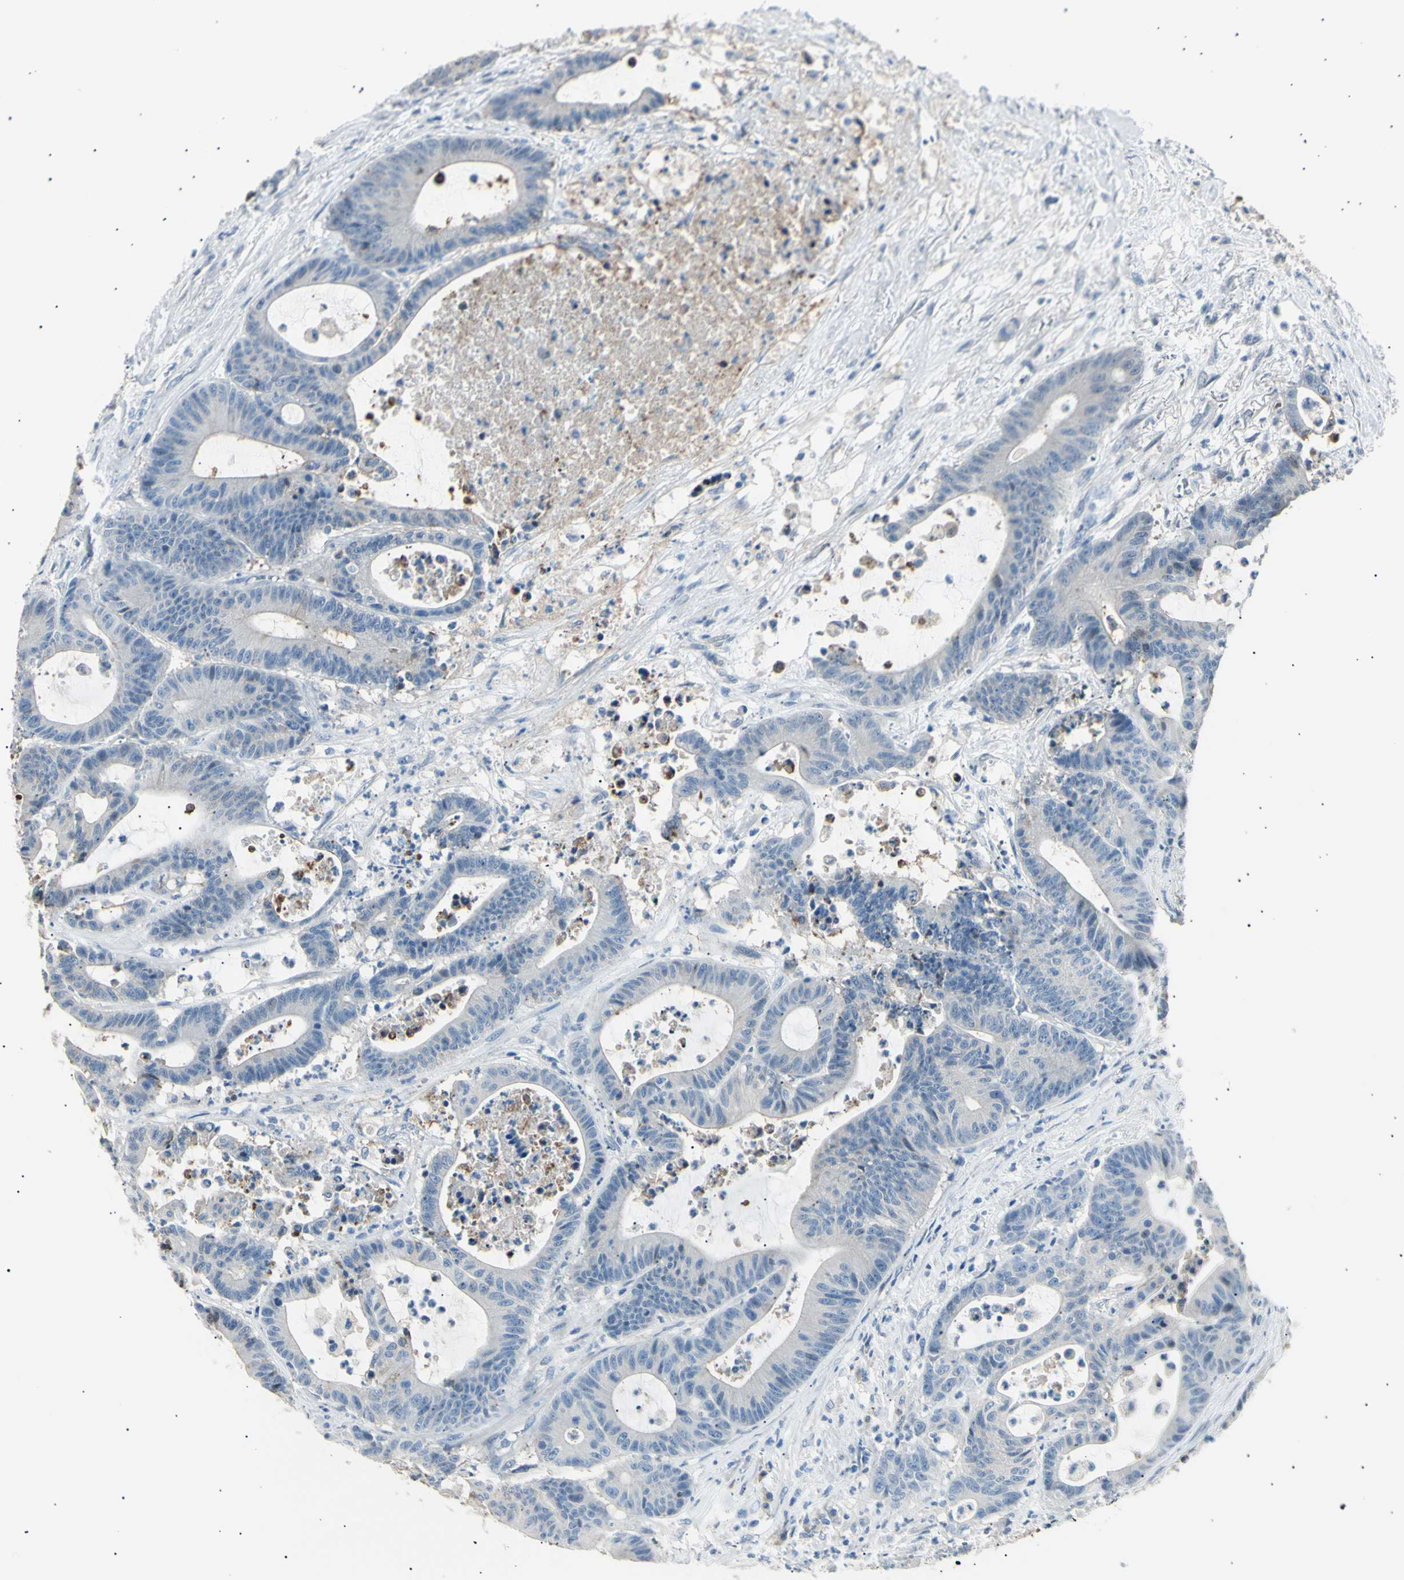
{"staining": {"intensity": "weak", "quantity": "<25%", "location": "cytoplasmic/membranous"}, "tissue": "colorectal cancer", "cell_type": "Tumor cells", "image_type": "cancer", "snomed": [{"axis": "morphology", "description": "Adenocarcinoma, NOS"}, {"axis": "topography", "description": "Colon"}], "caption": "Colorectal adenocarcinoma was stained to show a protein in brown. There is no significant positivity in tumor cells. The staining is performed using DAB (3,3'-diaminobenzidine) brown chromogen with nuclei counter-stained in using hematoxylin.", "gene": "LHPP", "patient": {"sex": "female", "age": 84}}